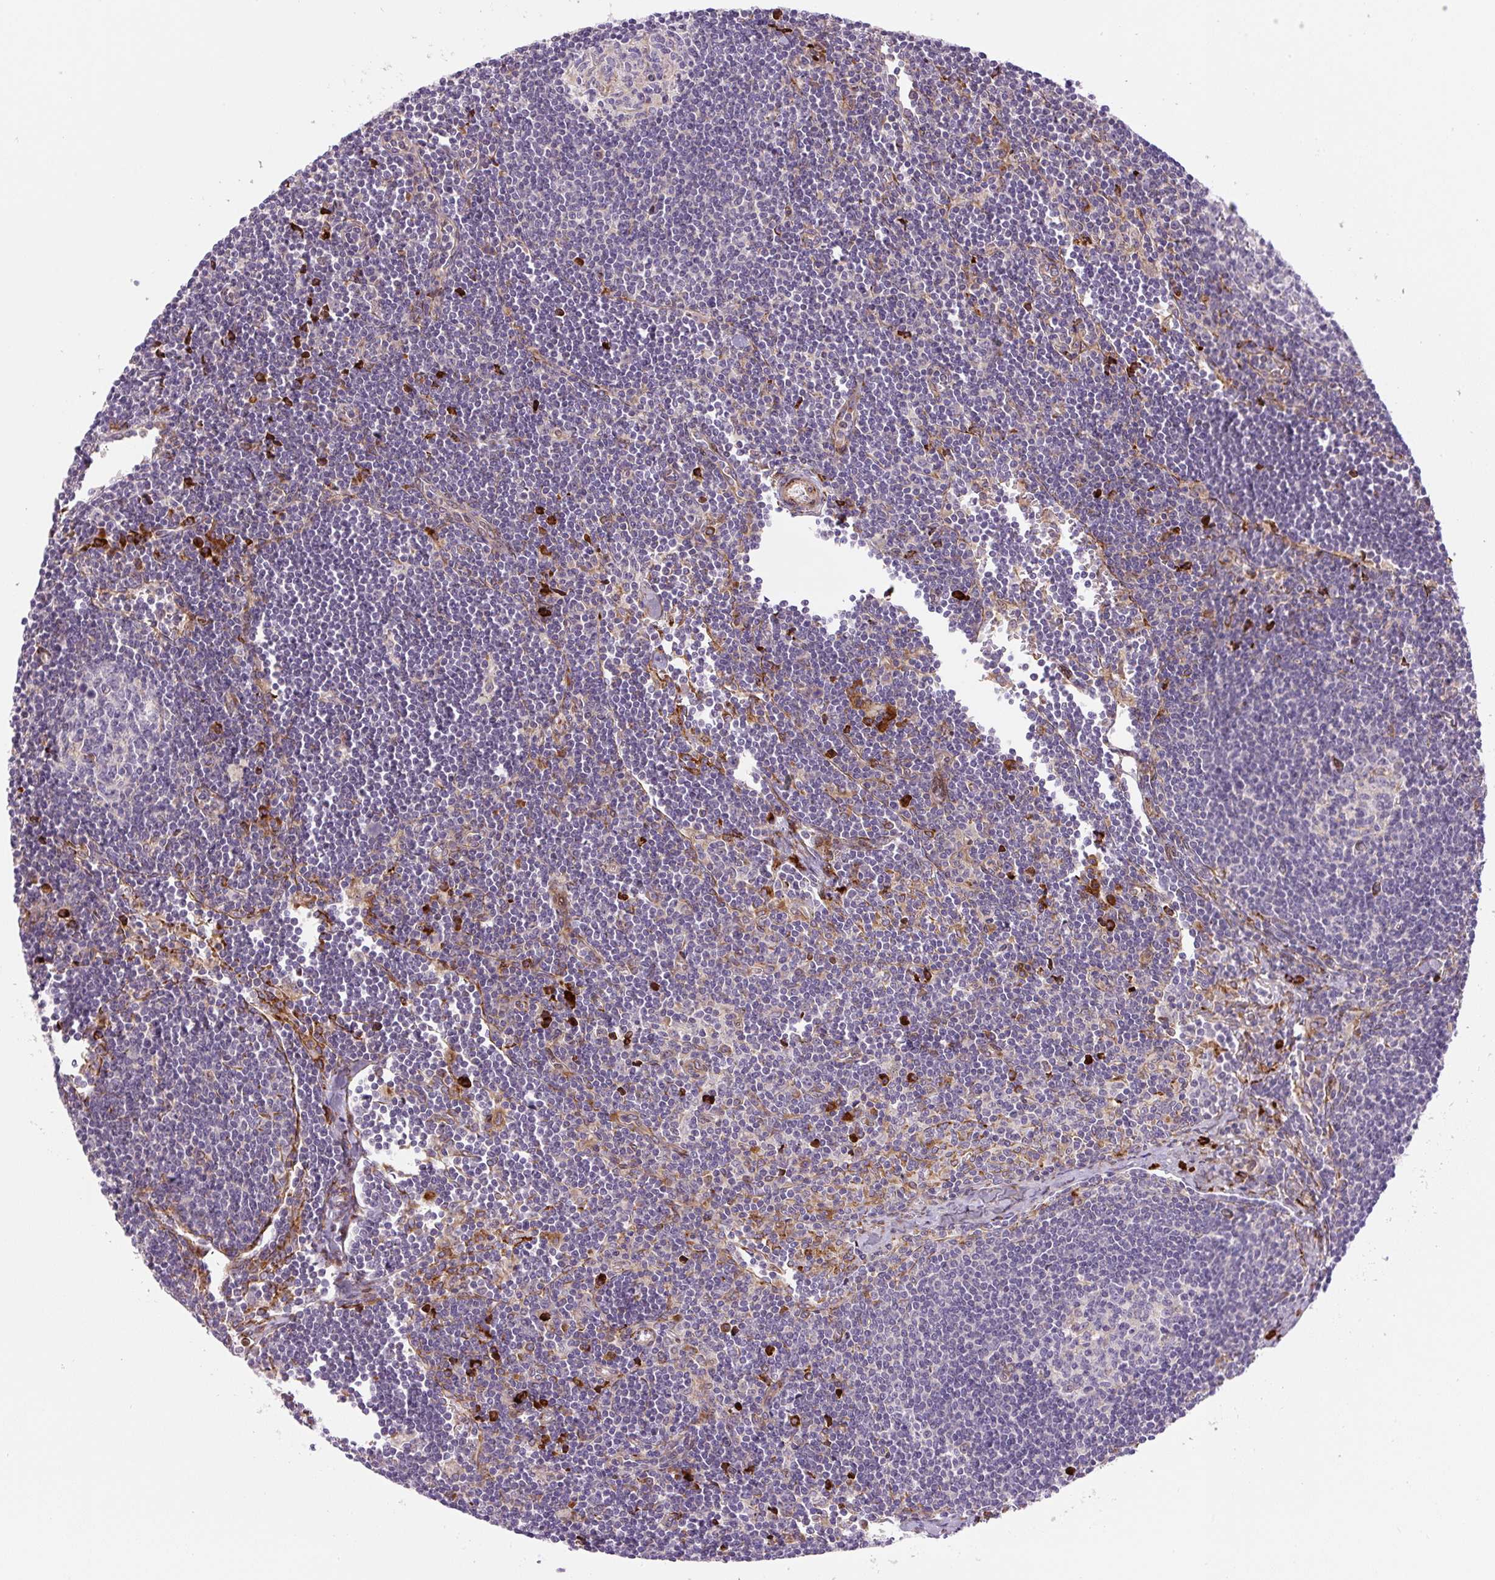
{"staining": {"intensity": "negative", "quantity": "none", "location": "none"}, "tissue": "lymph node", "cell_type": "Germinal center cells", "image_type": "normal", "snomed": [{"axis": "morphology", "description": "Normal tissue, NOS"}, {"axis": "topography", "description": "Lymph node"}], "caption": "A high-resolution image shows immunohistochemistry (IHC) staining of normal lymph node, which shows no significant staining in germinal center cells.", "gene": "DISP3", "patient": {"sex": "female", "age": 29}}